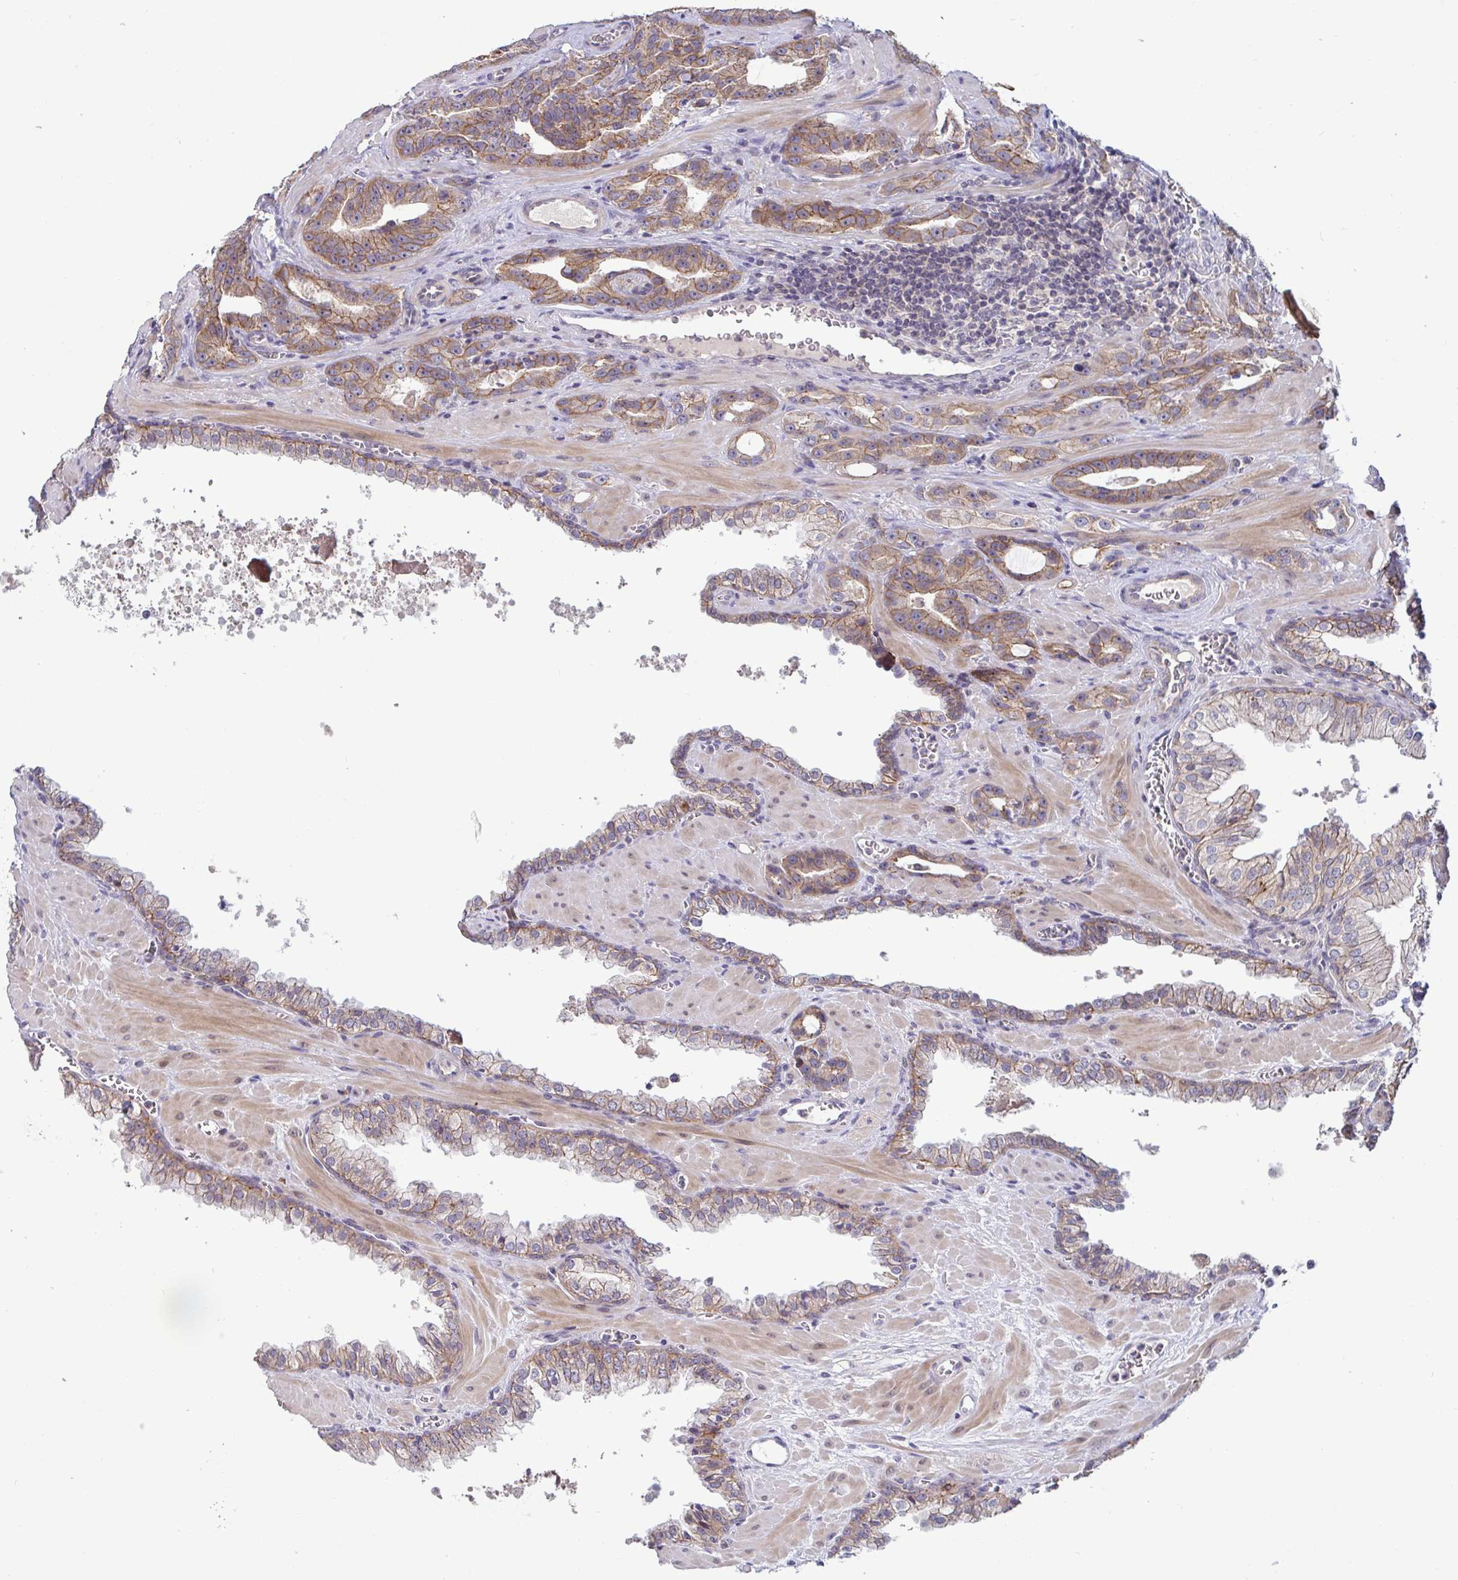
{"staining": {"intensity": "moderate", "quantity": ">75%", "location": "cytoplasmic/membranous"}, "tissue": "prostate cancer", "cell_type": "Tumor cells", "image_type": "cancer", "snomed": [{"axis": "morphology", "description": "Adenocarcinoma, High grade"}, {"axis": "topography", "description": "Prostate"}], "caption": "Adenocarcinoma (high-grade) (prostate) stained for a protein displays moderate cytoplasmic/membranous positivity in tumor cells. (Stains: DAB (3,3'-diaminobenzidine) in brown, nuclei in blue, Microscopy: brightfield microscopy at high magnification).", "gene": "GSTM1", "patient": {"sex": "male", "age": 65}}